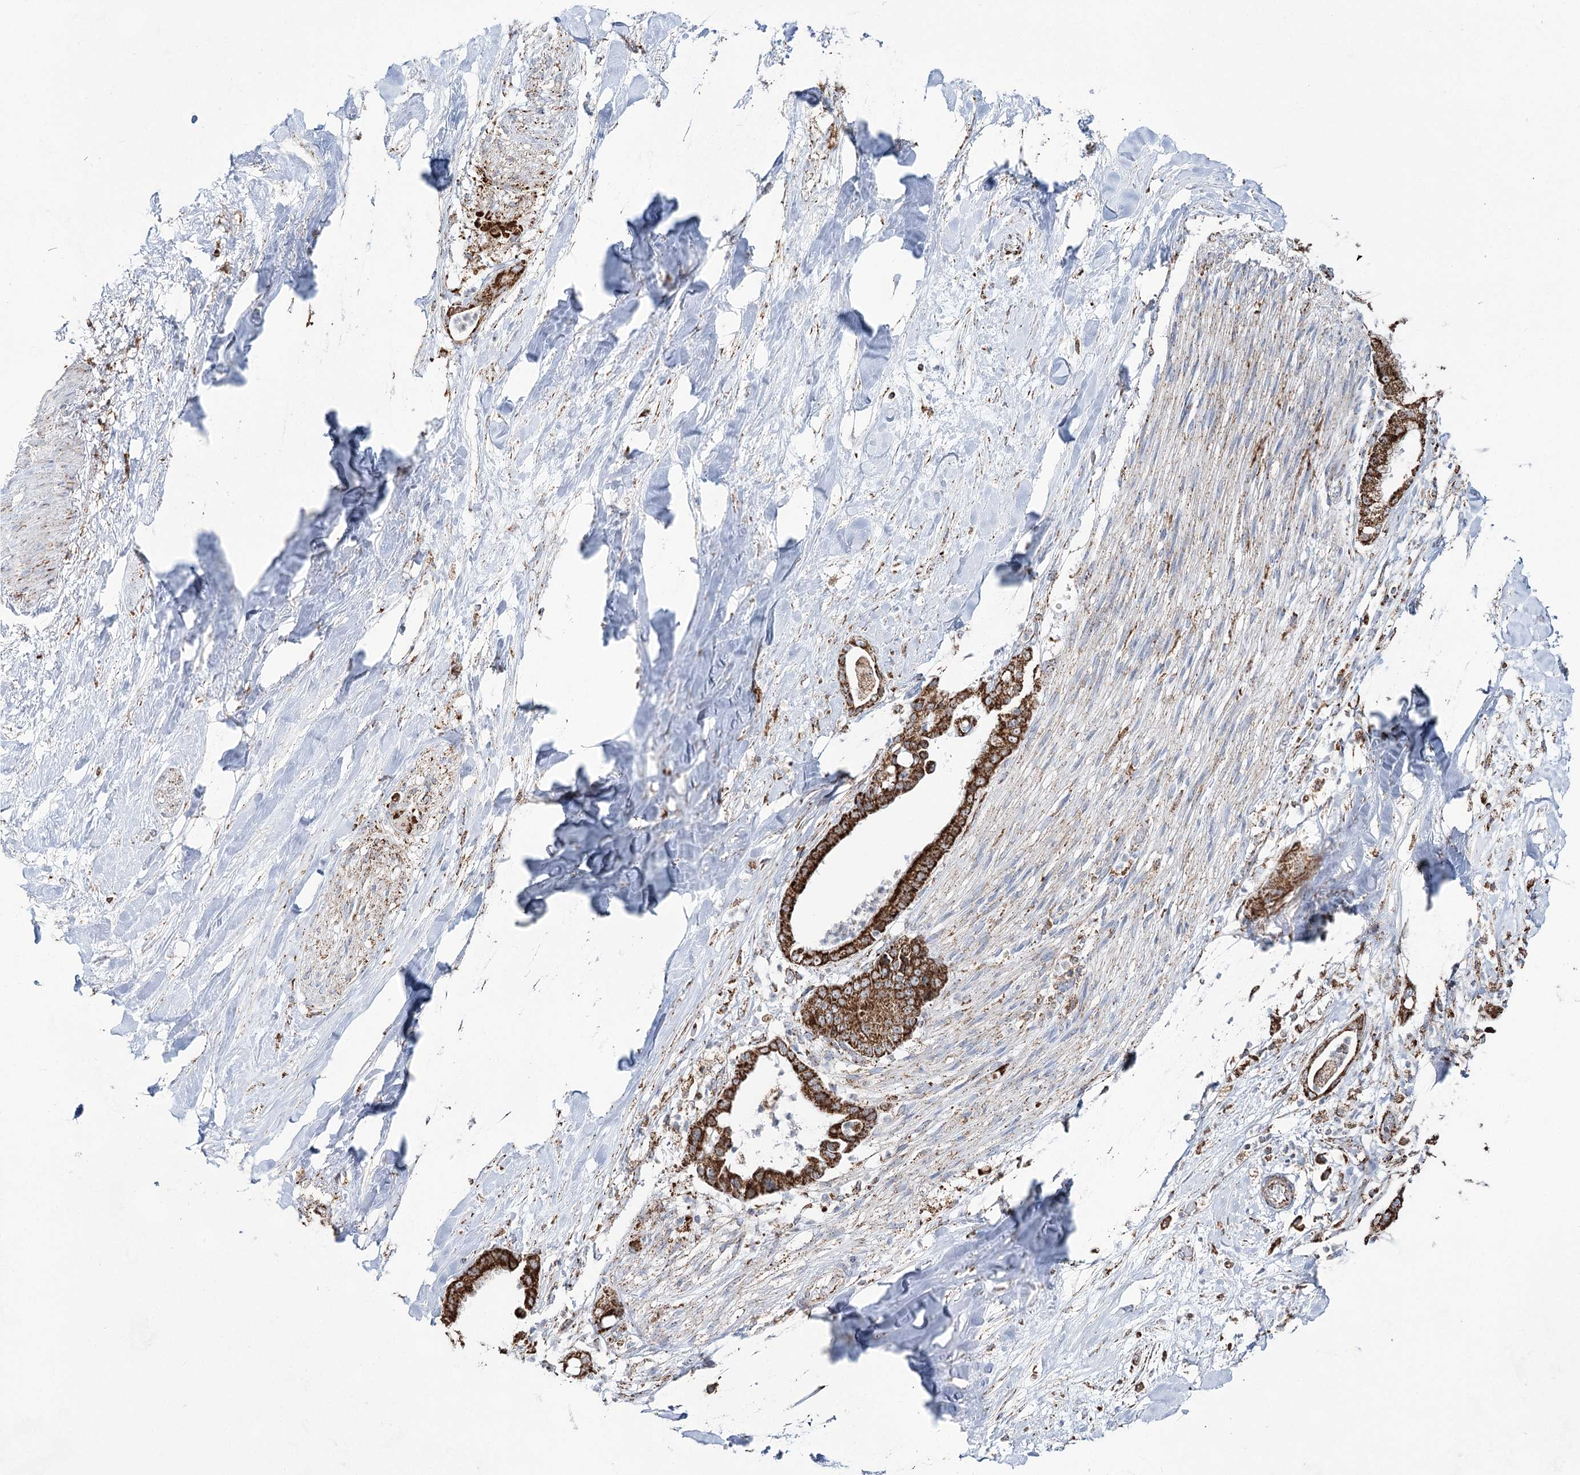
{"staining": {"intensity": "strong", "quantity": ">75%", "location": "cytoplasmic/membranous"}, "tissue": "liver cancer", "cell_type": "Tumor cells", "image_type": "cancer", "snomed": [{"axis": "morphology", "description": "Cholangiocarcinoma"}, {"axis": "topography", "description": "Liver"}], "caption": "Liver cholangiocarcinoma tissue displays strong cytoplasmic/membranous expression in about >75% of tumor cells", "gene": "CWF19L1", "patient": {"sex": "female", "age": 54}}